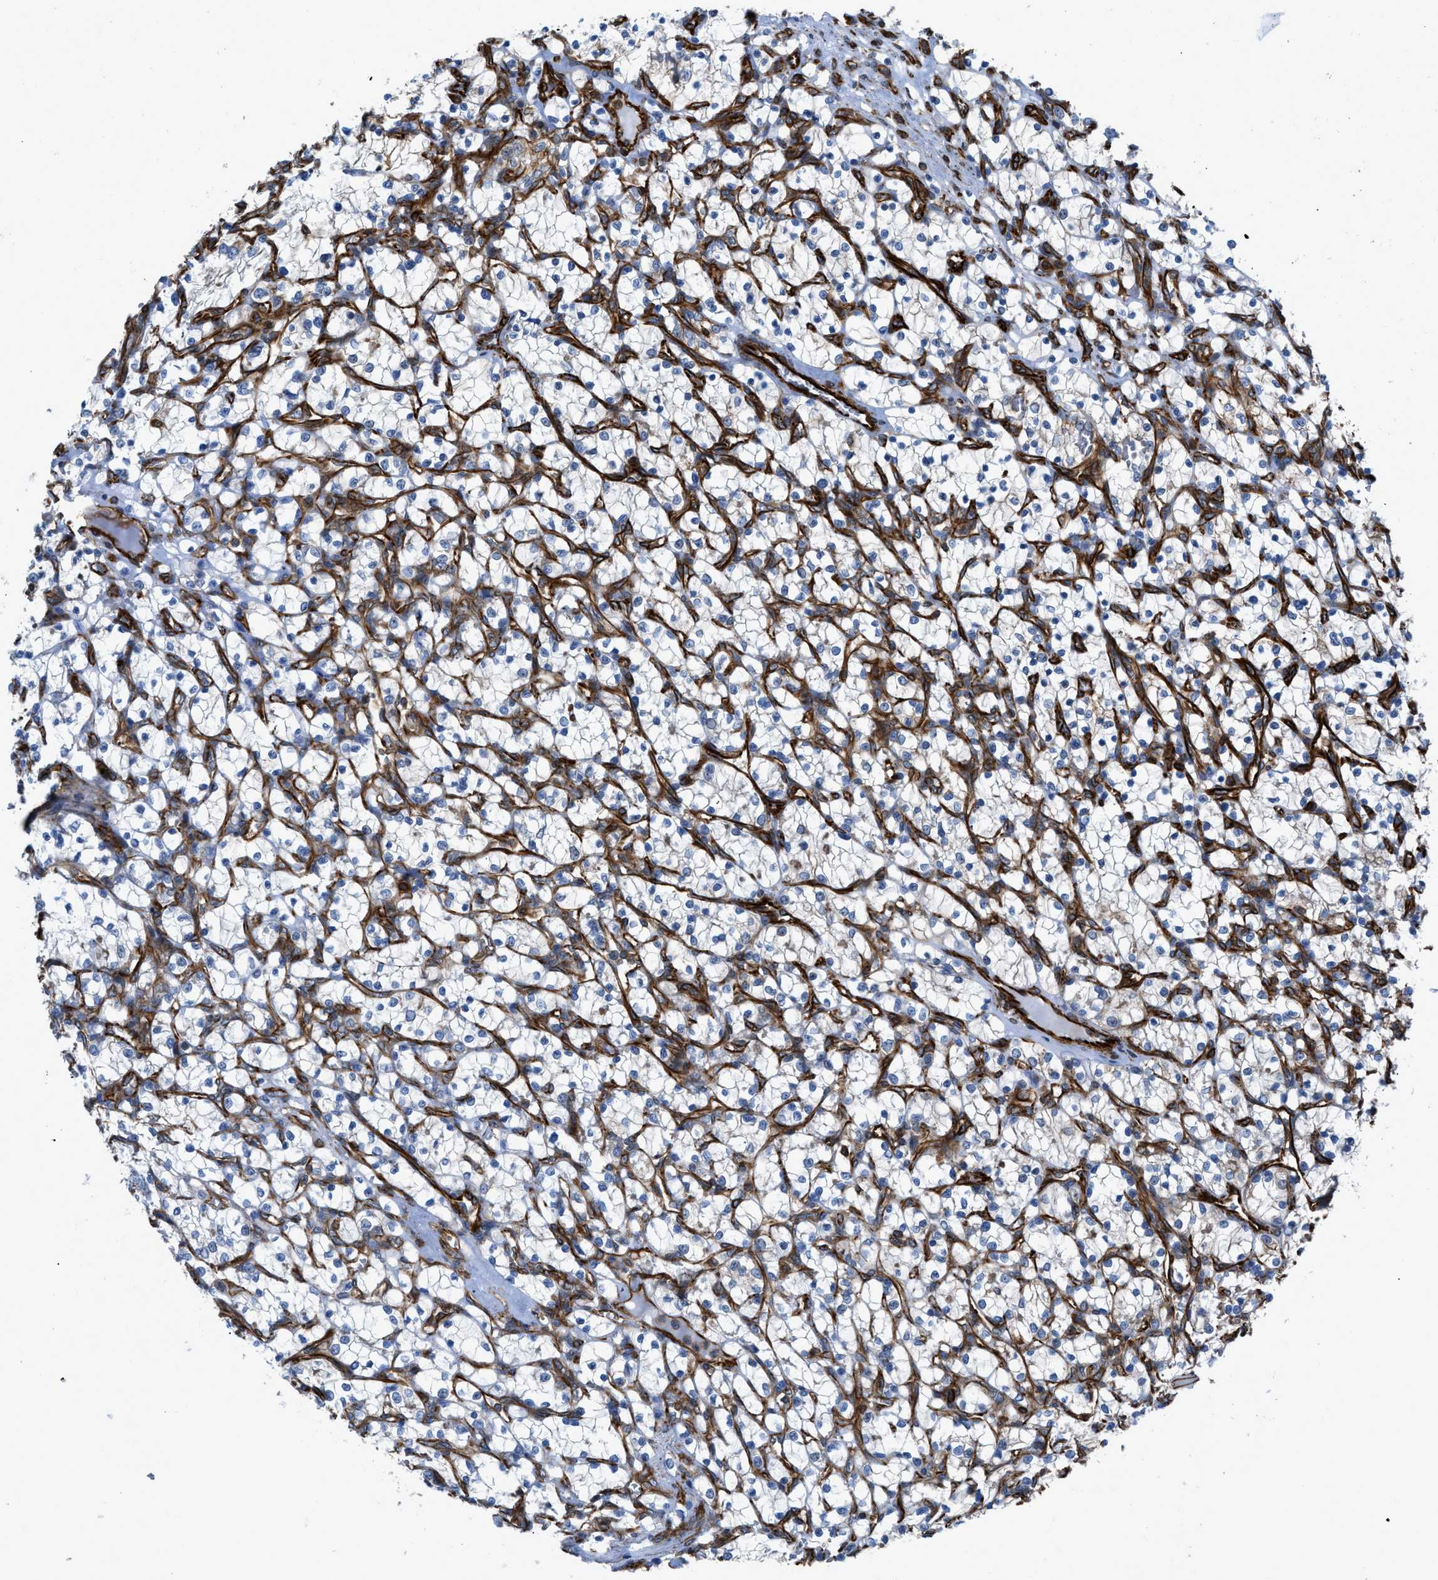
{"staining": {"intensity": "weak", "quantity": "<25%", "location": "cytoplasmic/membranous"}, "tissue": "renal cancer", "cell_type": "Tumor cells", "image_type": "cancer", "snomed": [{"axis": "morphology", "description": "Adenocarcinoma, NOS"}, {"axis": "topography", "description": "Kidney"}], "caption": "DAB immunohistochemical staining of human renal adenocarcinoma shows no significant positivity in tumor cells.", "gene": "PTPRE", "patient": {"sex": "female", "age": 69}}